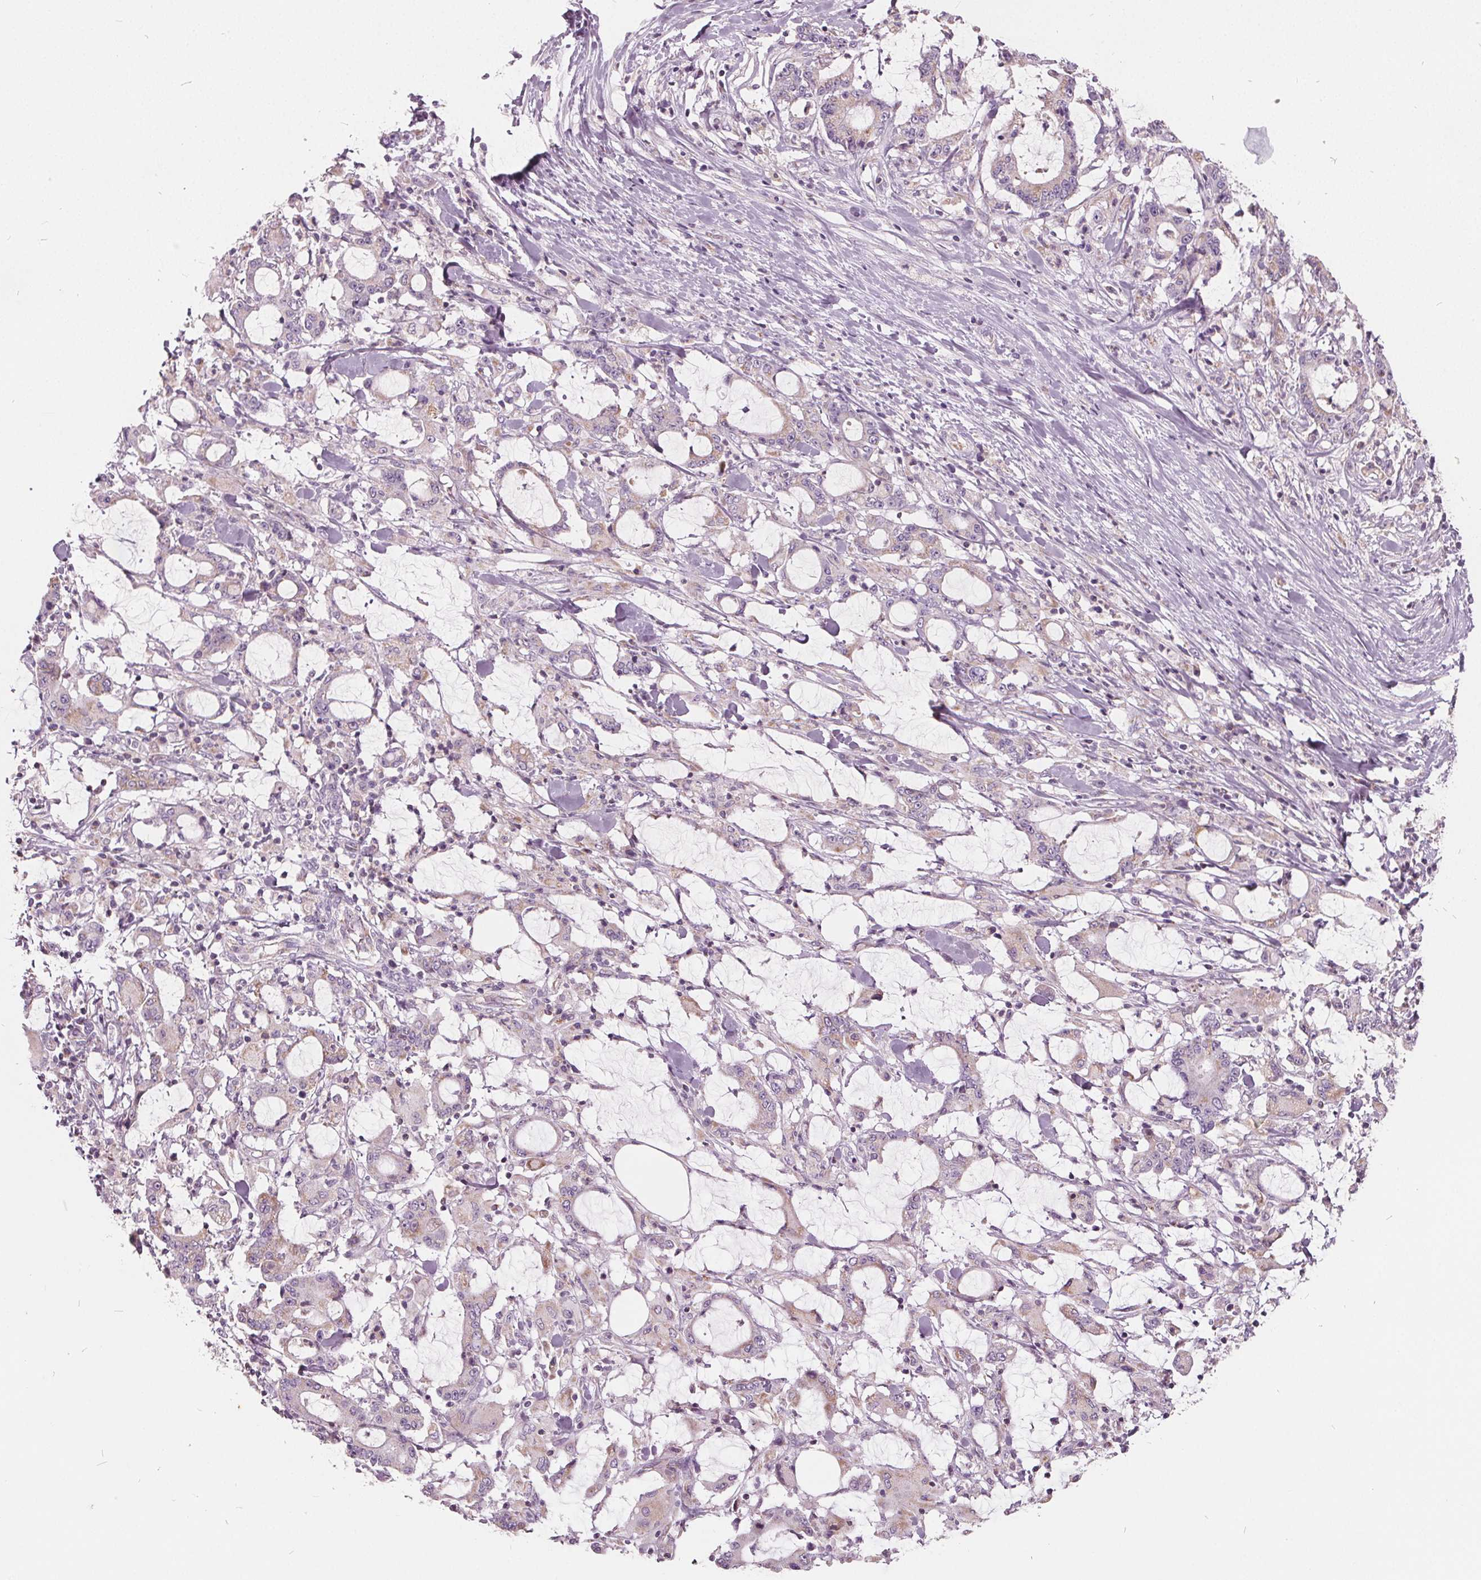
{"staining": {"intensity": "negative", "quantity": "none", "location": "none"}, "tissue": "stomach cancer", "cell_type": "Tumor cells", "image_type": "cancer", "snomed": [{"axis": "morphology", "description": "Adenocarcinoma, NOS"}, {"axis": "topography", "description": "Stomach, upper"}], "caption": "Protein analysis of stomach cancer shows no significant positivity in tumor cells. The staining was performed using DAB to visualize the protein expression in brown, while the nuclei were stained in blue with hematoxylin (Magnification: 20x).", "gene": "ECI2", "patient": {"sex": "male", "age": 68}}